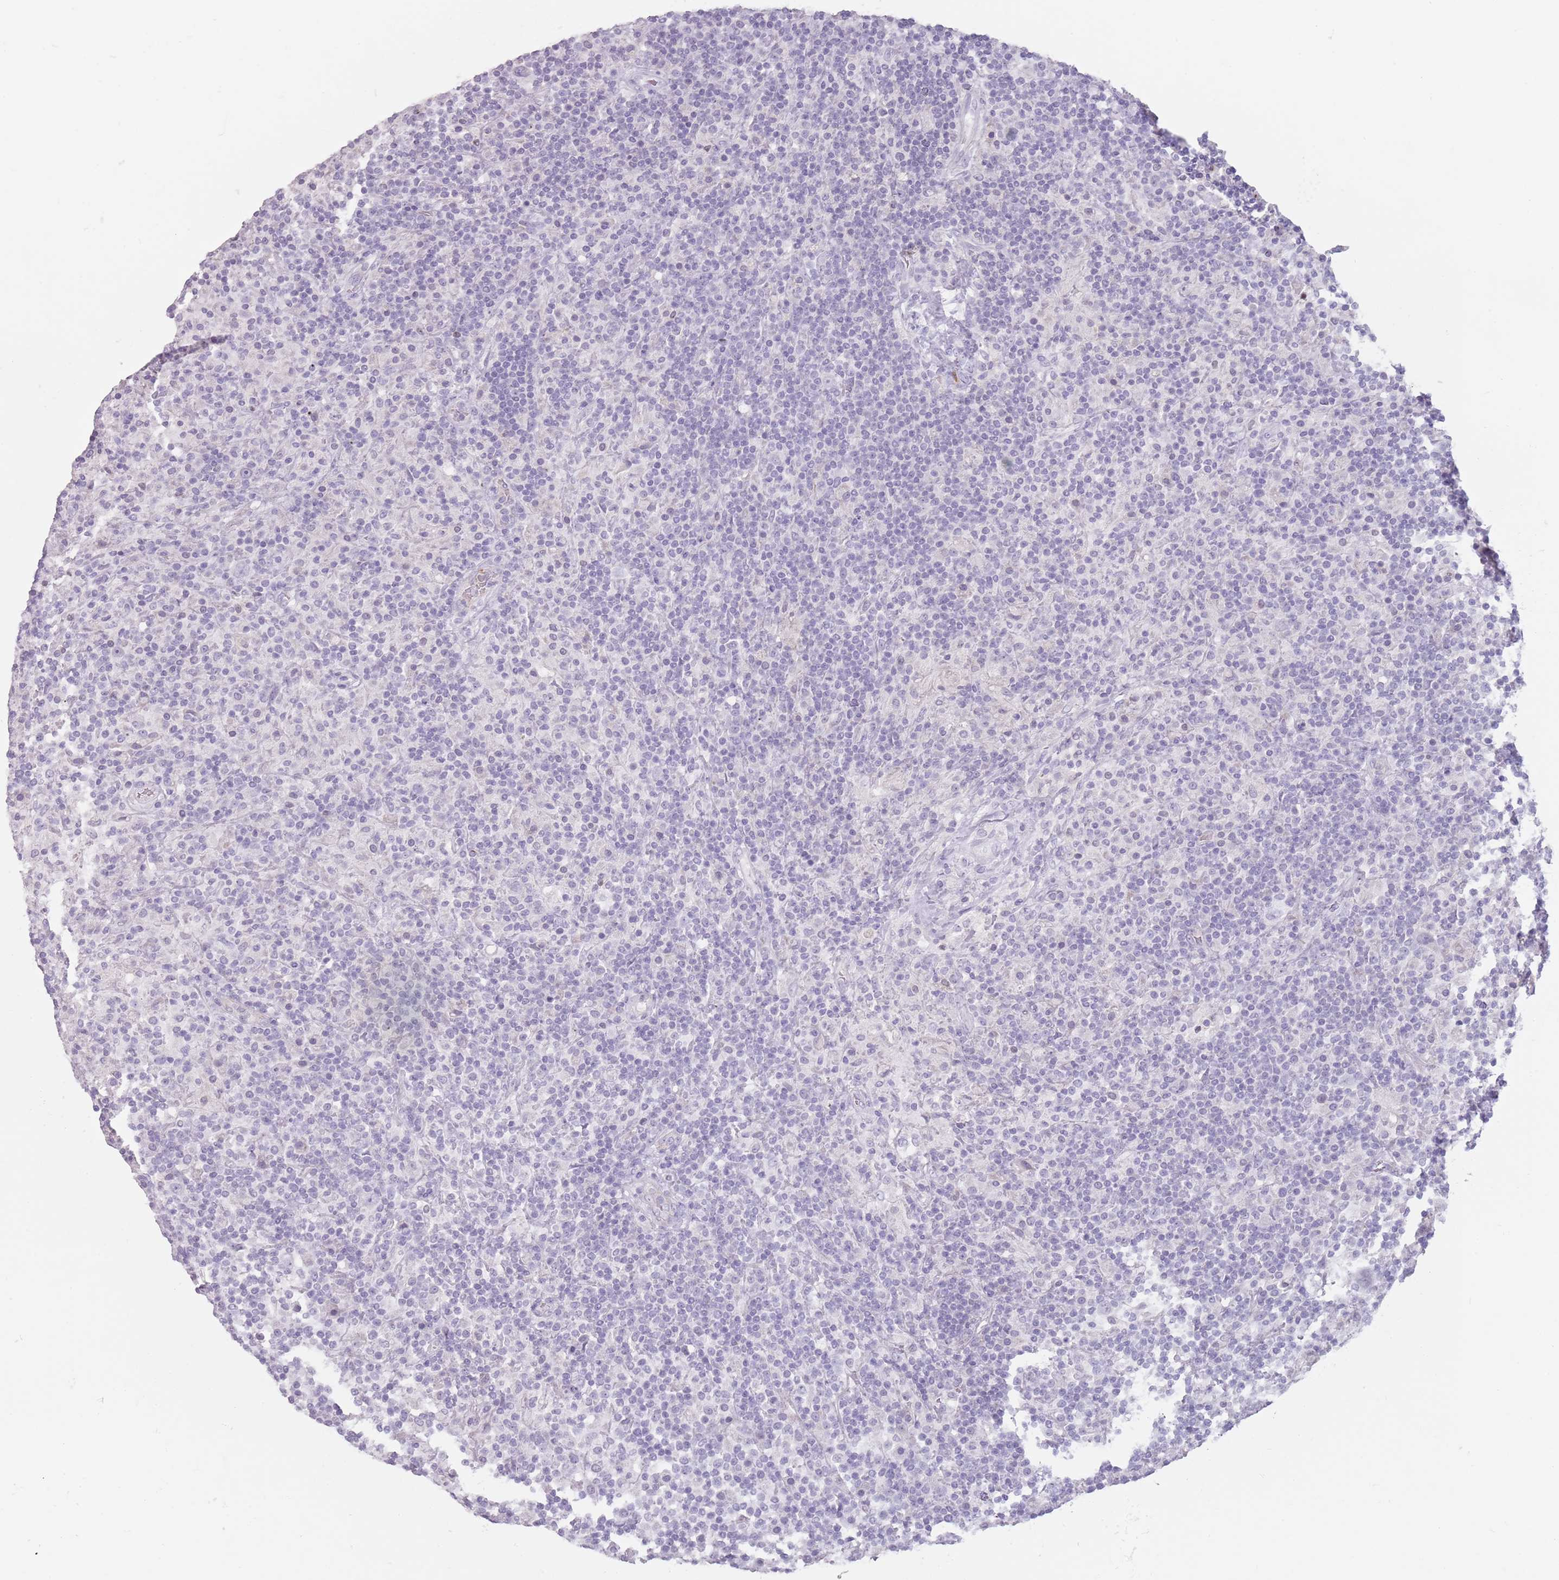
{"staining": {"intensity": "negative", "quantity": "none", "location": "none"}, "tissue": "lymphoma", "cell_type": "Tumor cells", "image_type": "cancer", "snomed": [{"axis": "morphology", "description": "Hodgkin's disease, NOS"}, {"axis": "topography", "description": "Lymph node"}], "caption": "There is no significant positivity in tumor cells of lymphoma.", "gene": "ZNF584", "patient": {"sex": "male", "age": 70}}